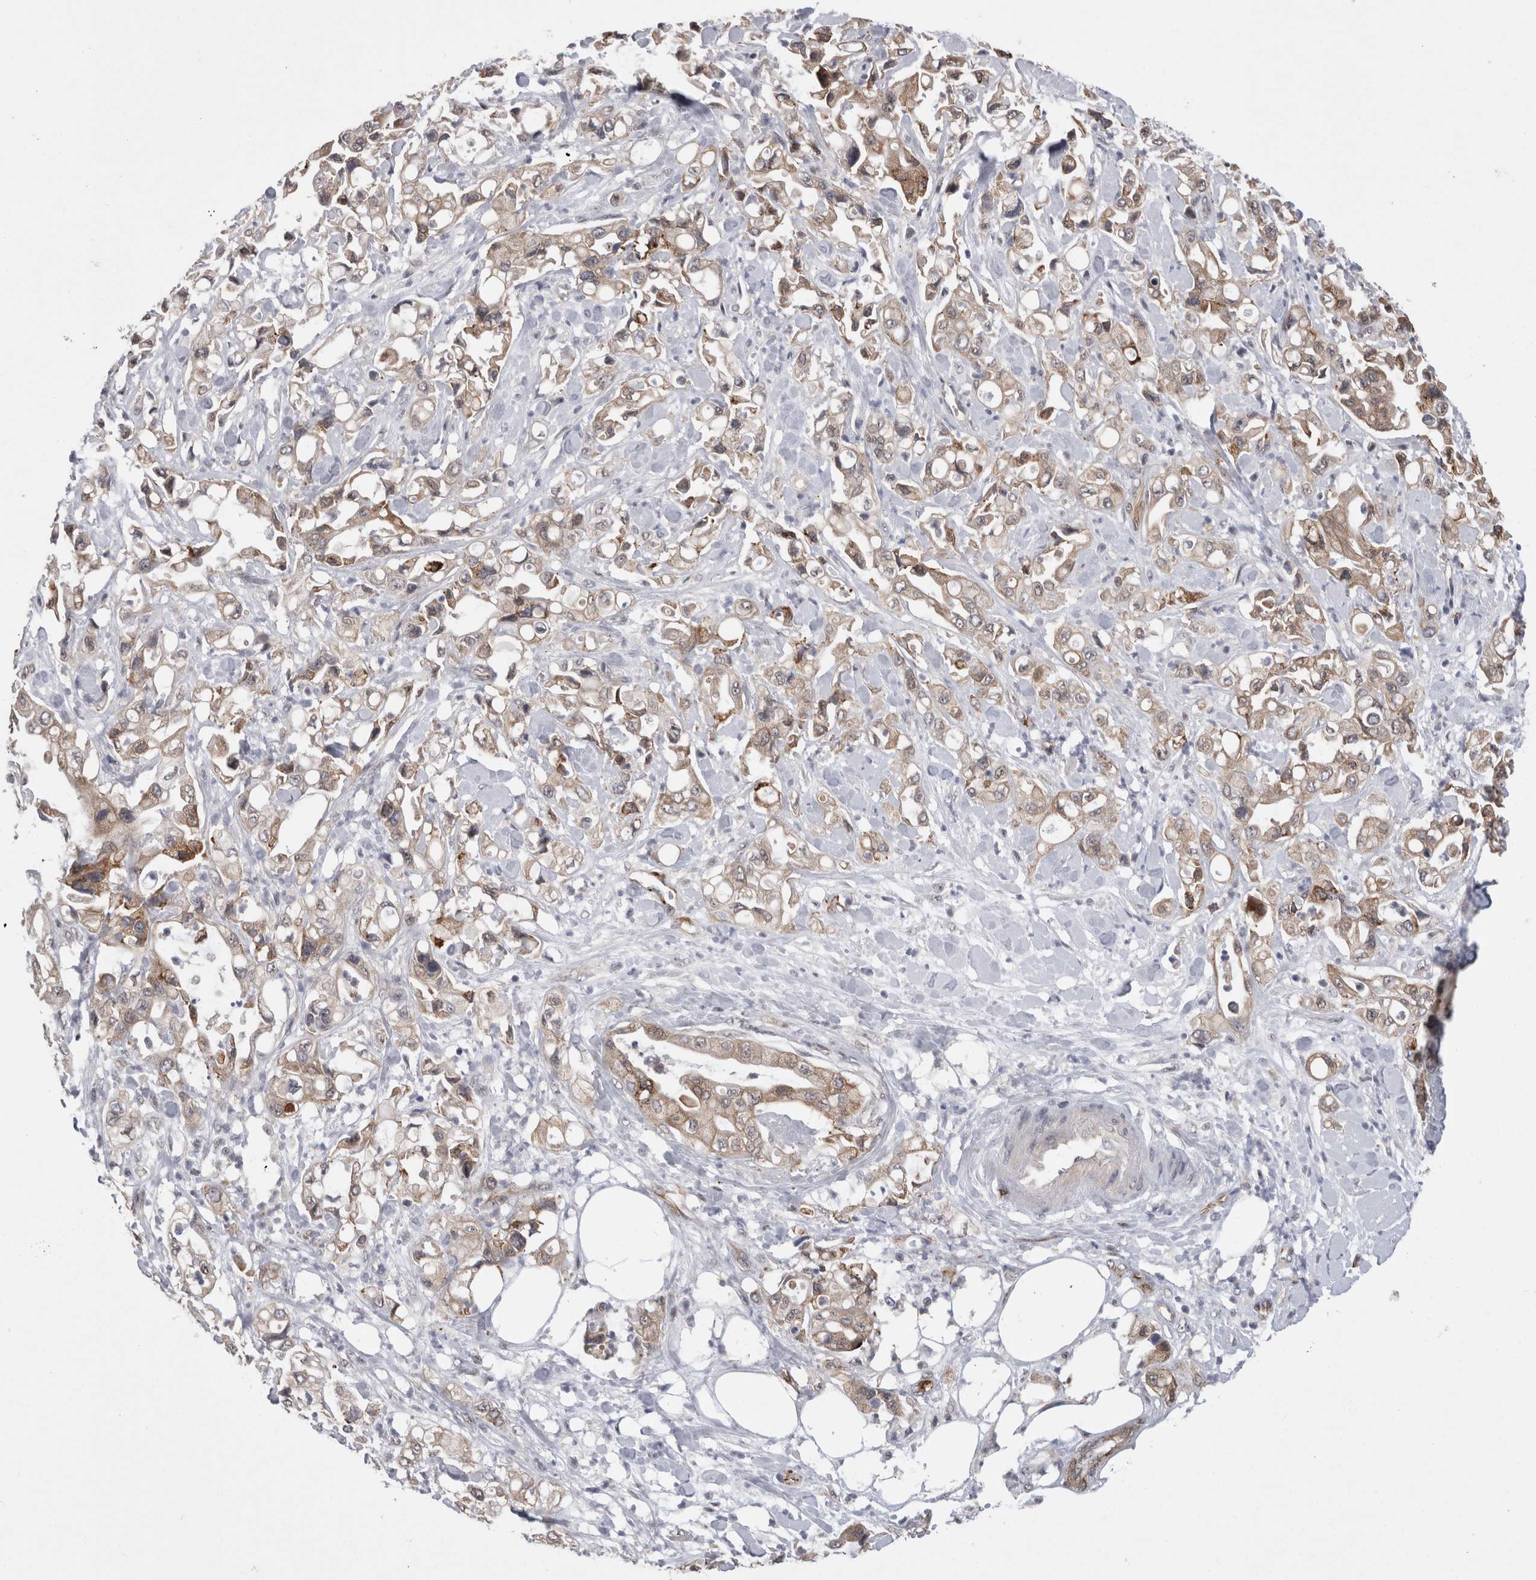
{"staining": {"intensity": "weak", "quantity": ">75%", "location": "cytoplasmic/membranous"}, "tissue": "pancreatic cancer", "cell_type": "Tumor cells", "image_type": "cancer", "snomed": [{"axis": "morphology", "description": "Adenocarcinoma, NOS"}, {"axis": "topography", "description": "Pancreas"}], "caption": "A histopathology image of human pancreatic cancer (adenocarcinoma) stained for a protein exhibits weak cytoplasmic/membranous brown staining in tumor cells.", "gene": "FAM83H", "patient": {"sex": "male", "age": 70}}